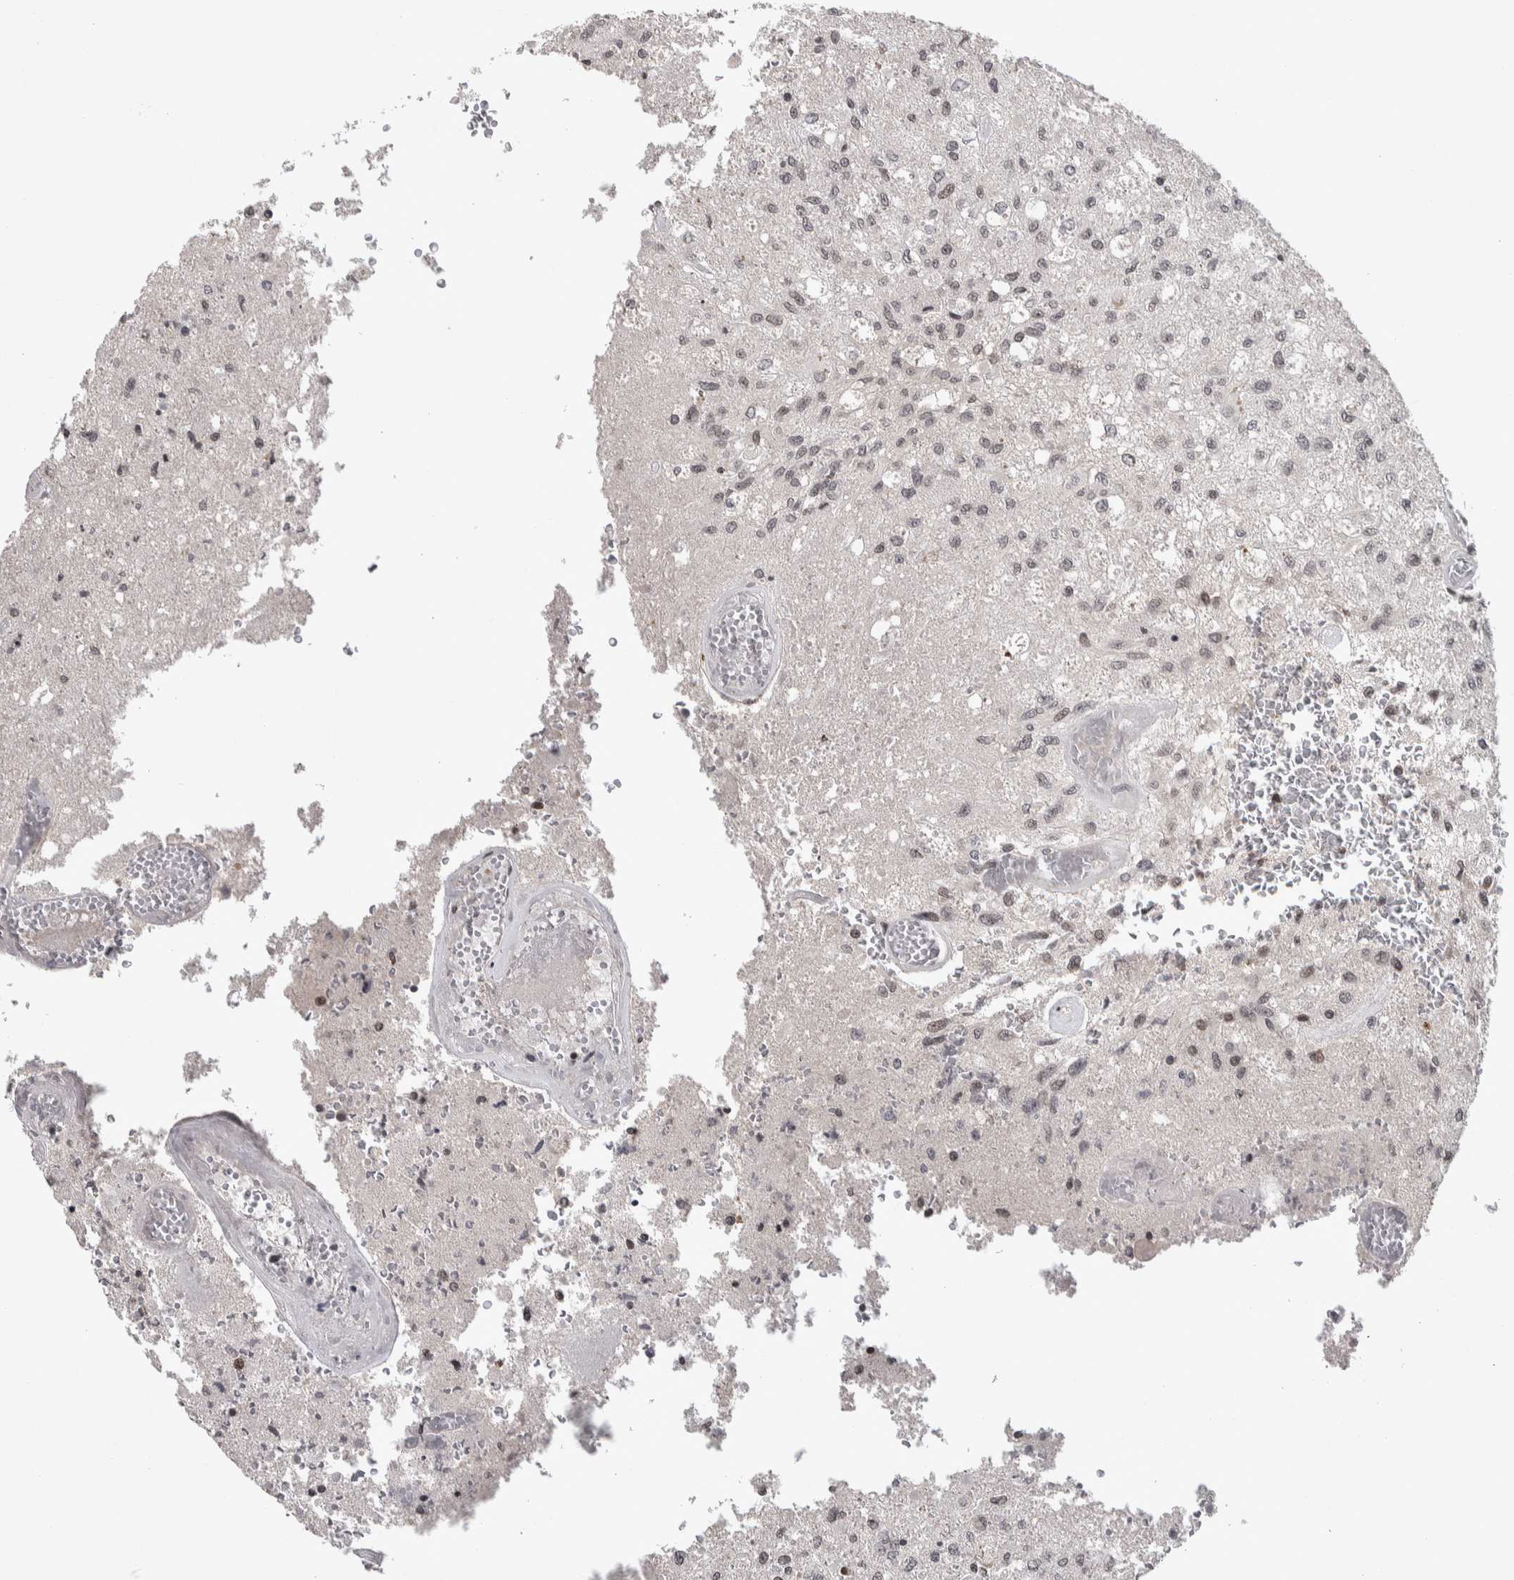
{"staining": {"intensity": "weak", "quantity": "<25%", "location": "nuclear"}, "tissue": "glioma", "cell_type": "Tumor cells", "image_type": "cancer", "snomed": [{"axis": "morphology", "description": "Normal tissue, NOS"}, {"axis": "morphology", "description": "Glioma, malignant, High grade"}, {"axis": "topography", "description": "Cerebral cortex"}], "caption": "Tumor cells show no significant protein staining in glioma.", "gene": "ZSCAN21", "patient": {"sex": "male", "age": 77}}